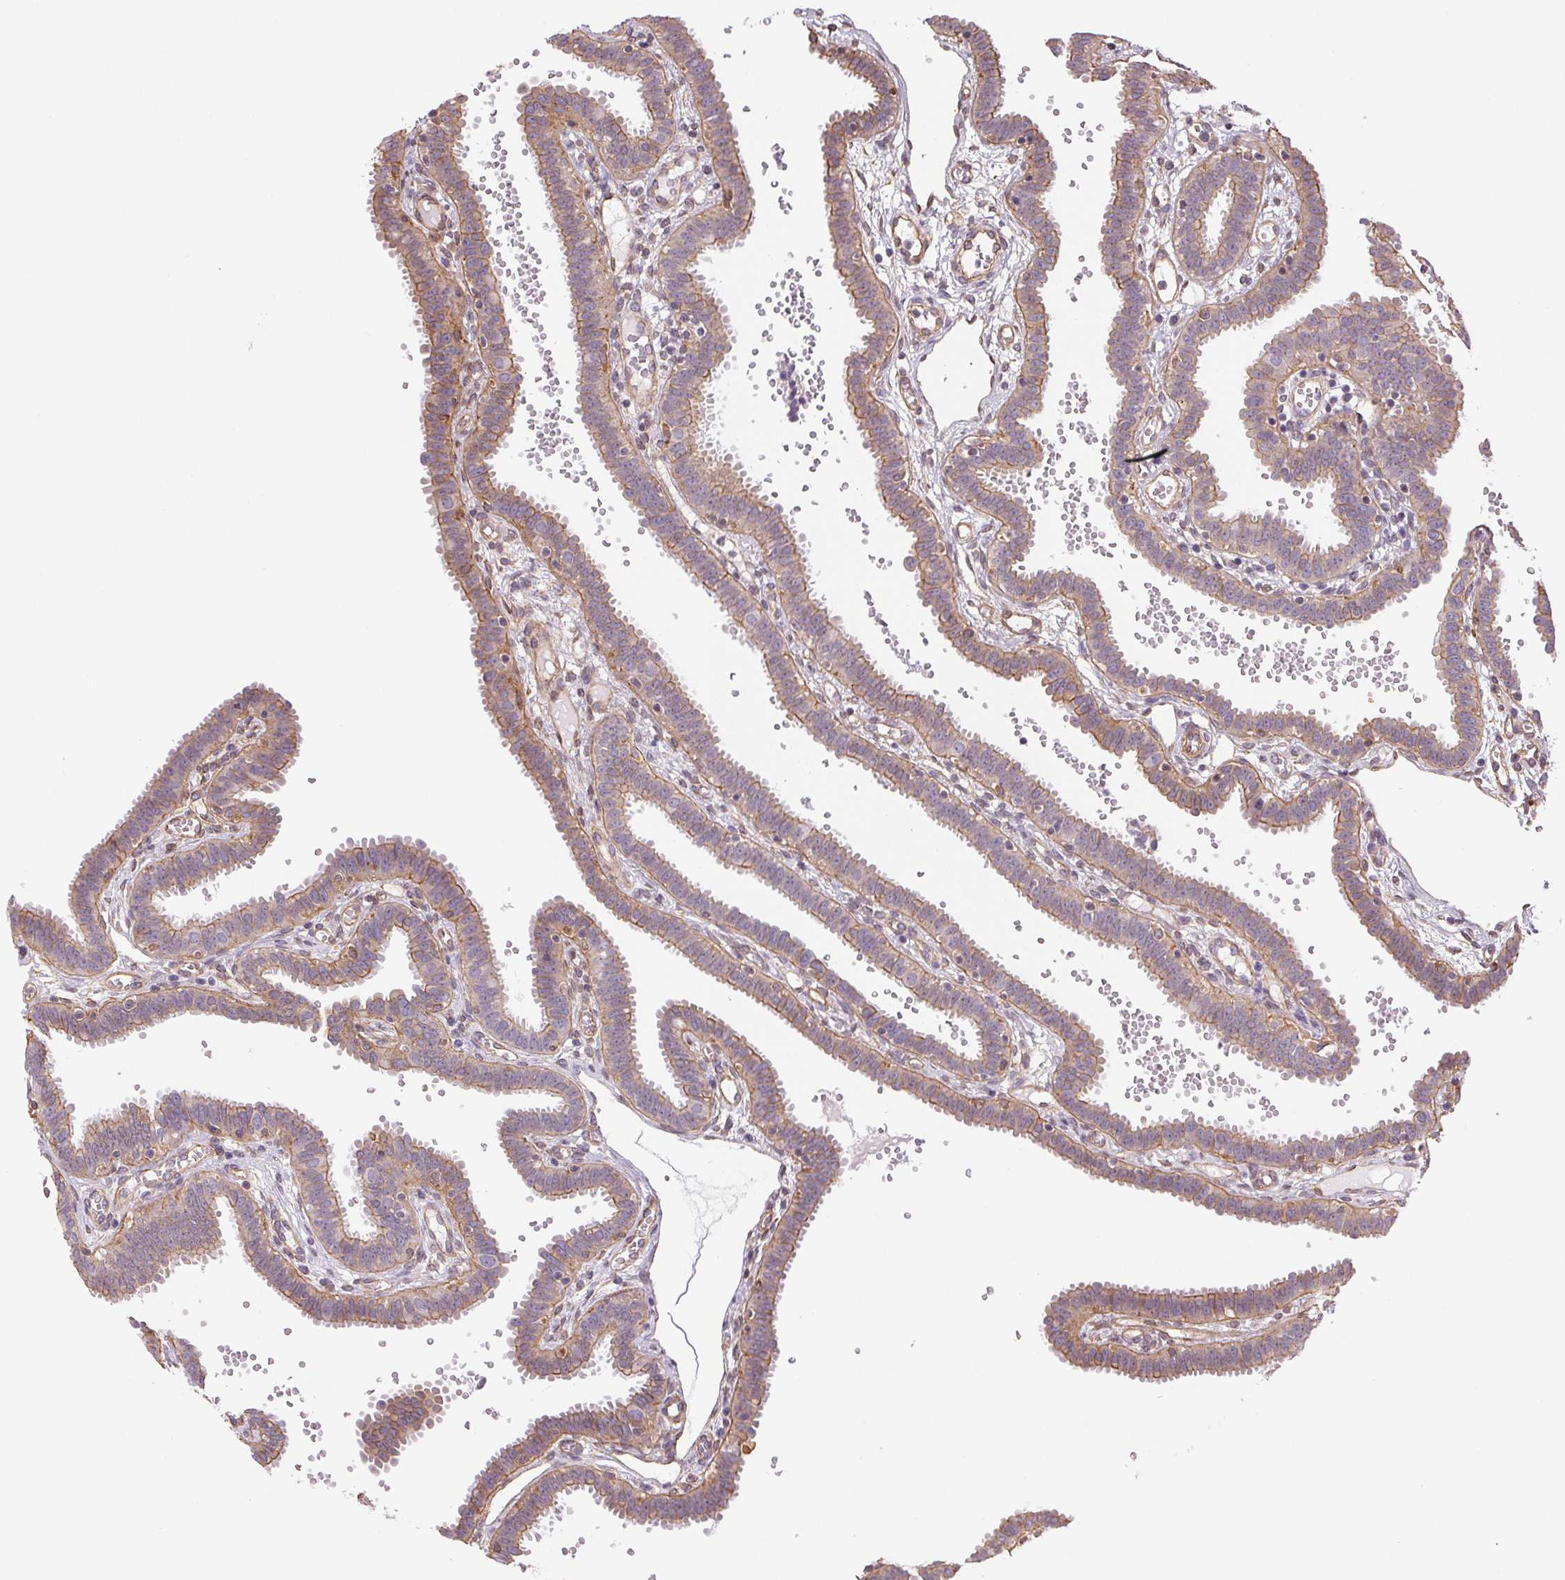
{"staining": {"intensity": "weak", "quantity": "25%-75%", "location": "cytoplasmic/membranous"}, "tissue": "fallopian tube", "cell_type": "Glandular cells", "image_type": "normal", "snomed": [{"axis": "morphology", "description": "Normal tissue, NOS"}, {"axis": "topography", "description": "Fallopian tube"}], "caption": "Immunohistochemical staining of normal human fallopian tube reveals low levels of weak cytoplasmic/membranous staining in about 25%-75% of glandular cells. (Stains: DAB (3,3'-diaminobenzidine) in brown, nuclei in blue, Microscopy: brightfield microscopy at high magnification).", "gene": "PLA2G4F", "patient": {"sex": "female", "age": 37}}